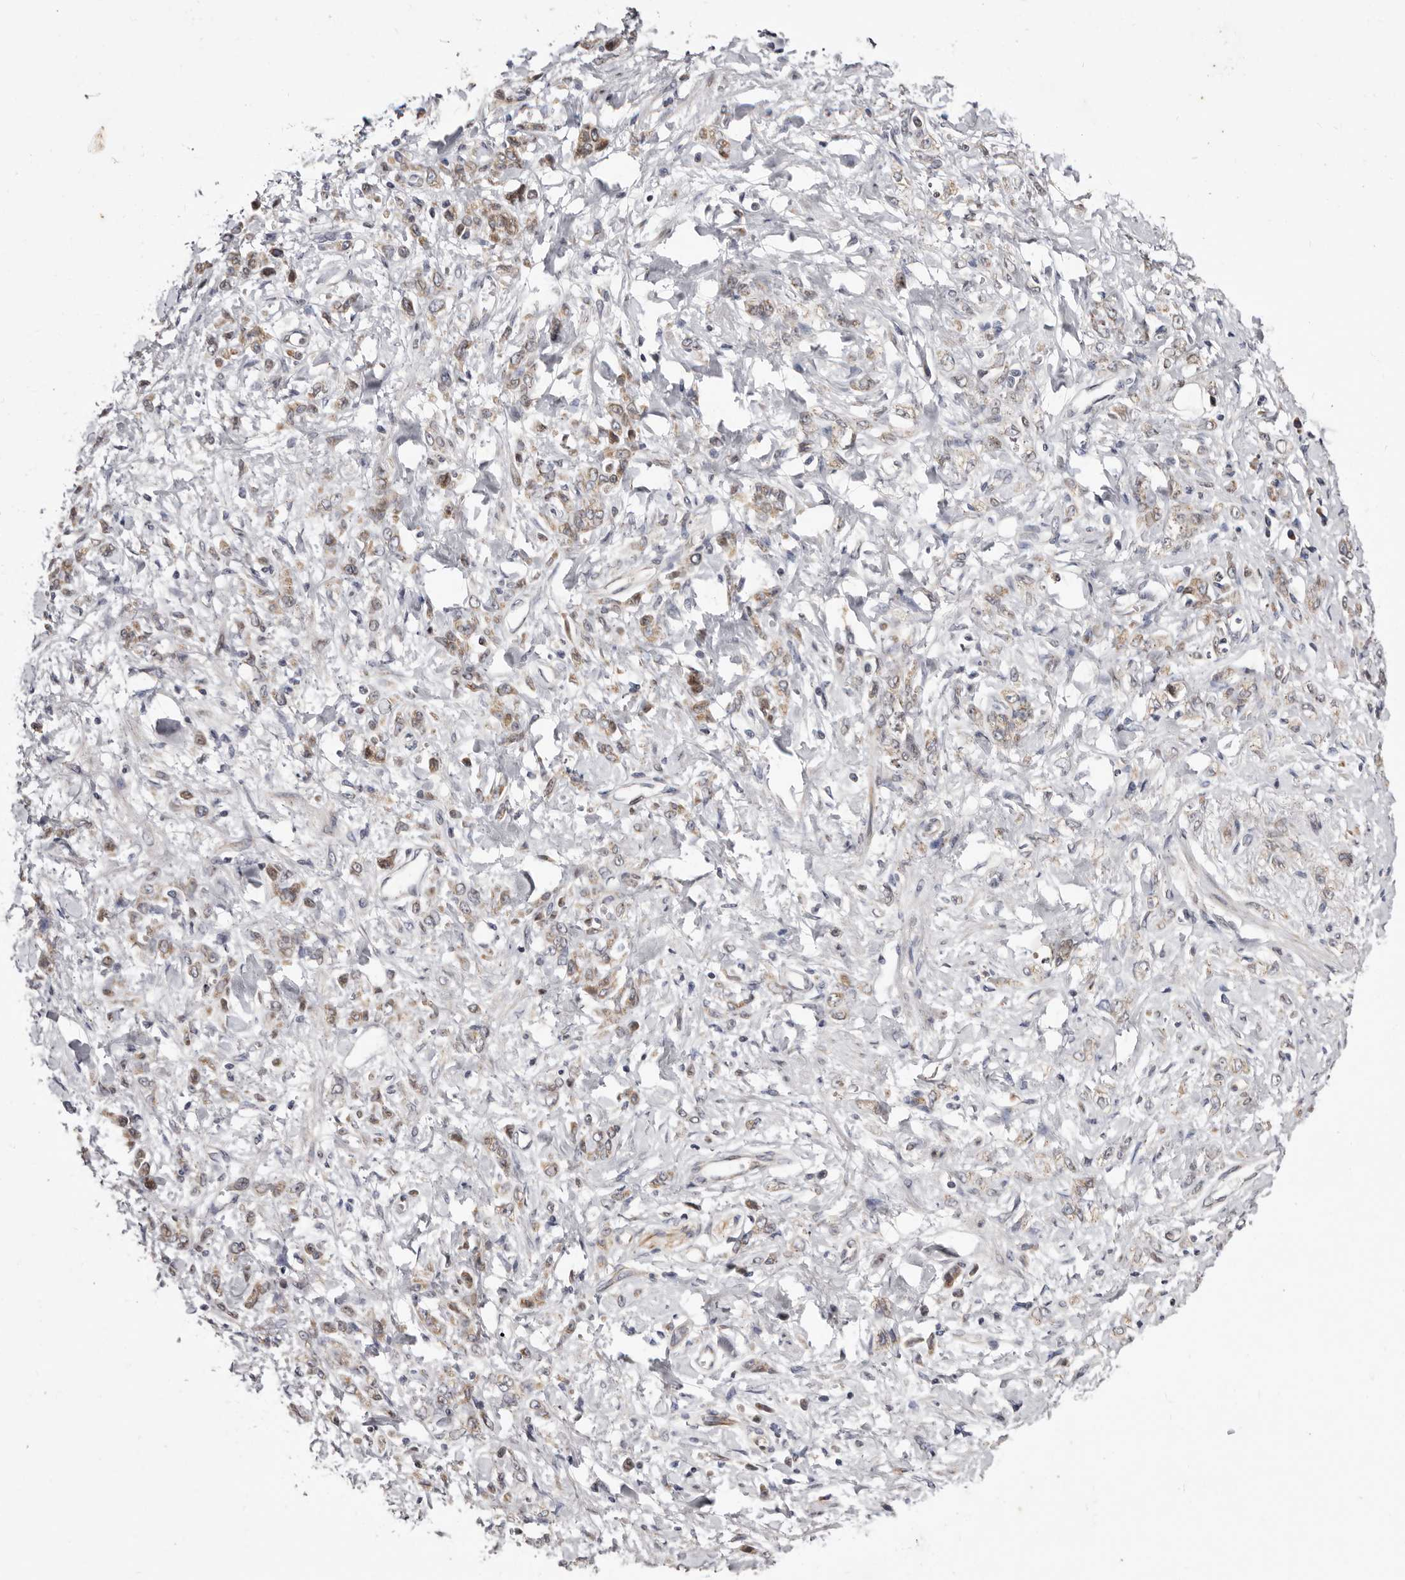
{"staining": {"intensity": "weak", "quantity": "25%-75%", "location": "cytoplasmic/membranous"}, "tissue": "stomach cancer", "cell_type": "Tumor cells", "image_type": "cancer", "snomed": [{"axis": "morphology", "description": "Normal tissue, NOS"}, {"axis": "morphology", "description": "Adenocarcinoma, NOS"}, {"axis": "topography", "description": "Stomach"}], "caption": "Immunohistochemistry of human stomach adenocarcinoma shows low levels of weak cytoplasmic/membranous expression in approximately 25%-75% of tumor cells.", "gene": "TIMM17B", "patient": {"sex": "male", "age": 82}}